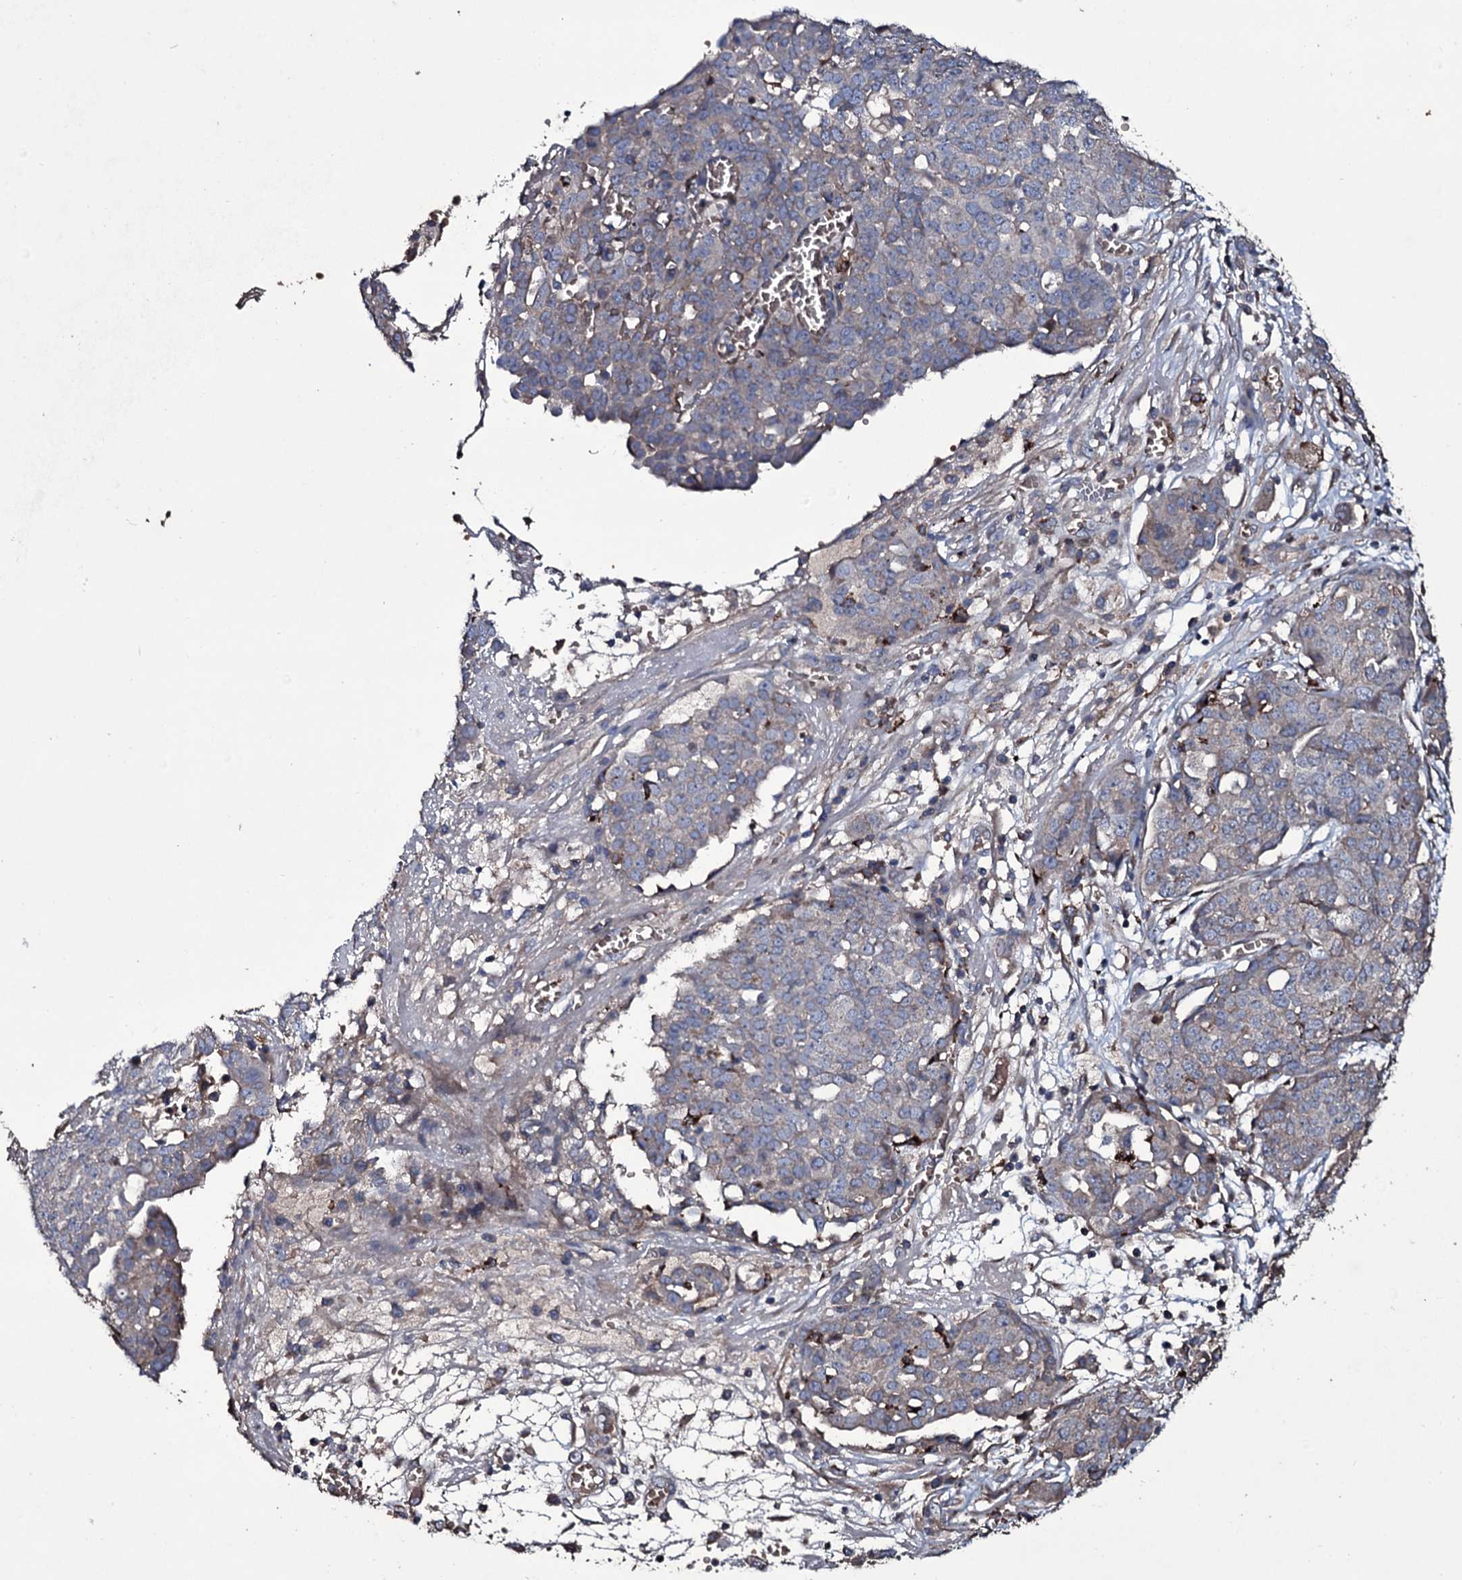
{"staining": {"intensity": "negative", "quantity": "none", "location": "none"}, "tissue": "ovarian cancer", "cell_type": "Tumor cells", "image_type": "cancer", "snomed": [{"axis": "morphology", "description": "Cystadenocarcinoma, serous, NOS"}, {"axis": "topography", "description": "Soft tissue"}, {"axis": "topography", "description": "Ovary"}], "caption": "Photomicrograph shows no significant protein positivity in tumor cells of ovarian cancer.", "gene": "ZSWIM8", "patient": {"sex": "female", "age": 57}}